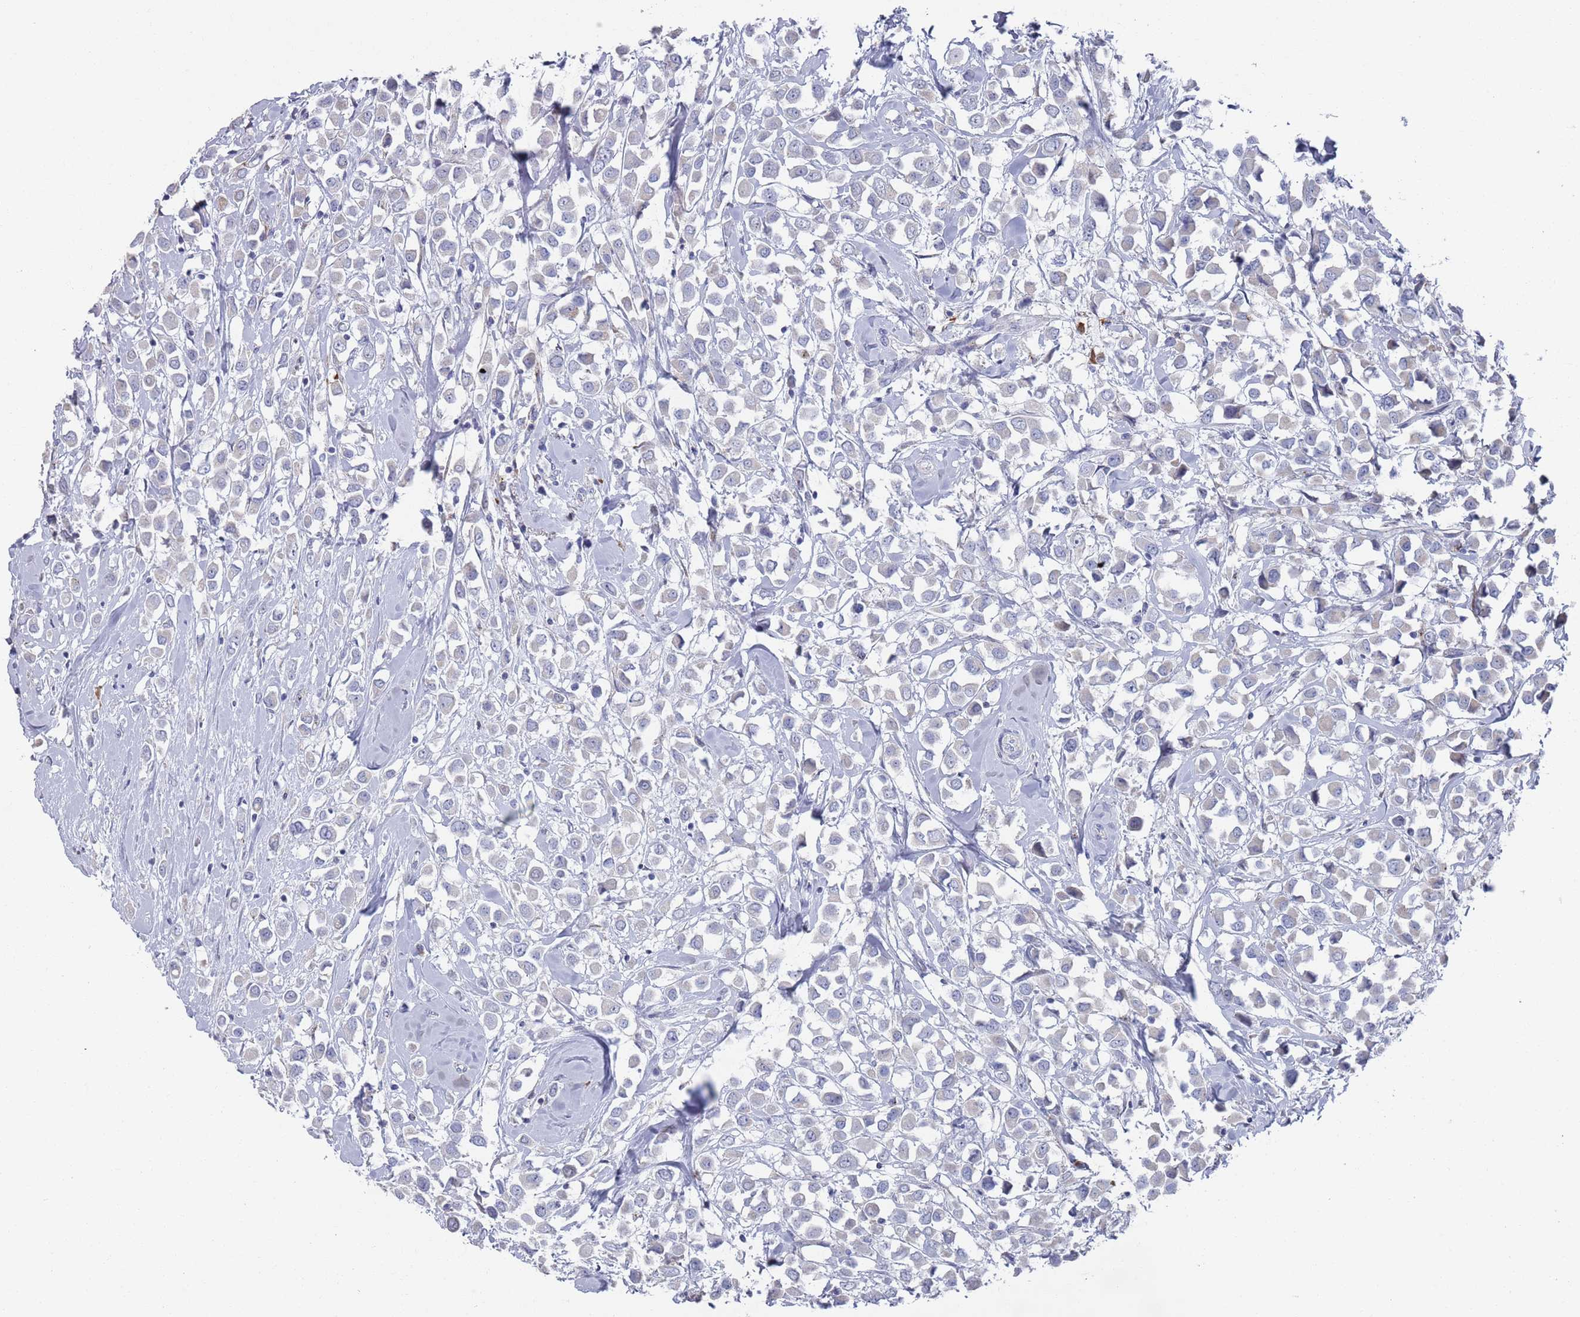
{"staining": {"intensity": "weak", "quantity": "<25%", "location": "cytoplasmic/membranous"}, "tissue": "breast cancer", "cell_type": "Tumor cells", "image_type": "cancer", "snomed": [{"axis": "morphology", "description": "Duct carcinoma"}, {"axis": "topography", "description": "Breast"}], "caption": "DAB (3,3'-diaminobenzidine) immunohistochemical staining of human breast cancer displays no significant expression in tumor cells.", "gene": "MAT1A", "patient": {"sex": "female", "age": 87}}